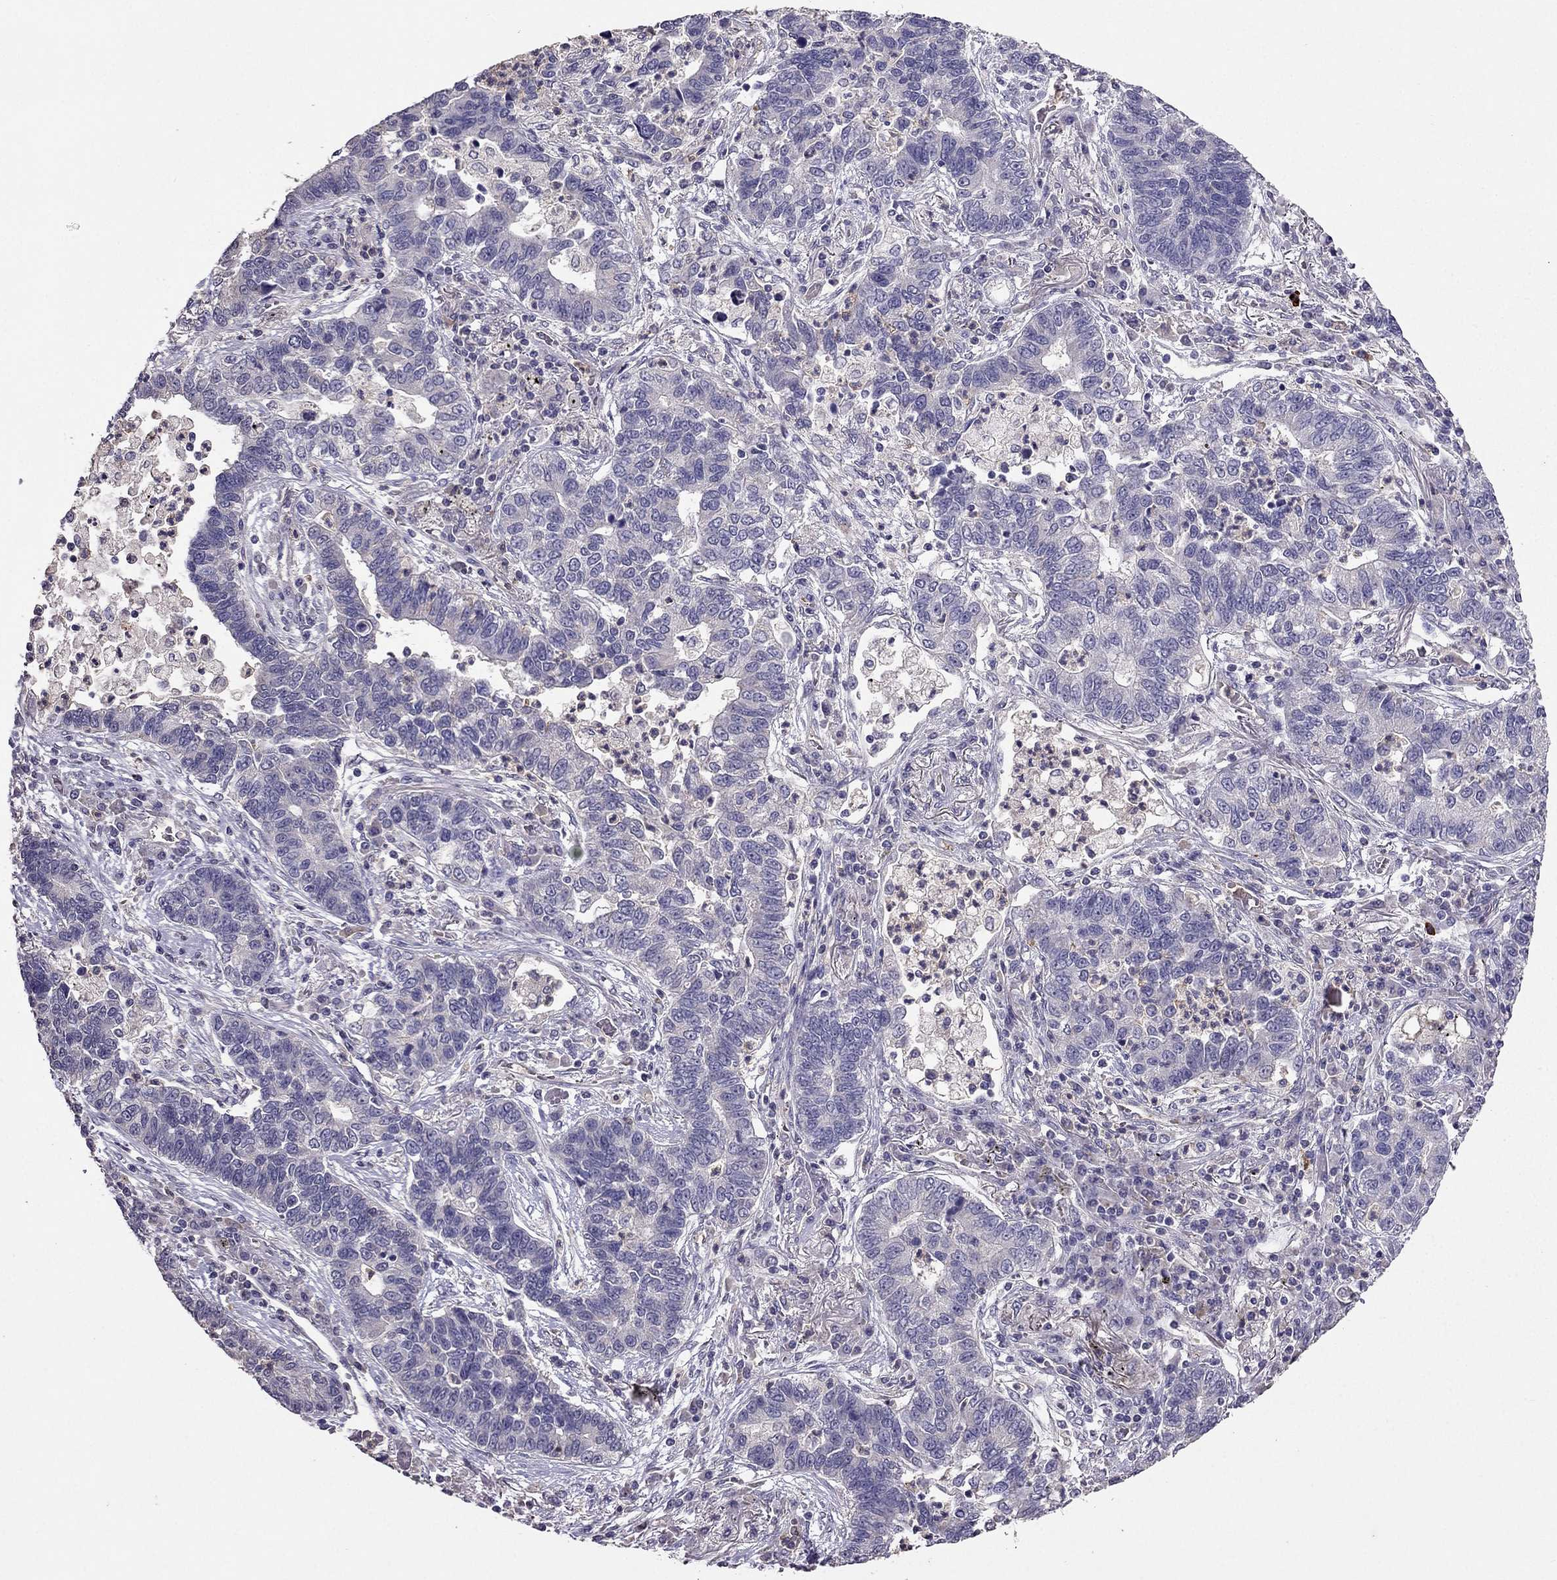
{"staining": {"intensity": "negative", "quantity": "none", "location": "none"}, "tissue": "lung cancer", "cell_type": "Tumor cells", "image_type": "cancer", "snomed": [{"axis": "morphology", "description": "Adenocarcinoma, NOS"}, {"axis": "topography", "description": "Lung"}], "caption": "Lung cancer was stained to show a protein in brown. There is no significant positivity in tumor cells.", "gene": "RFLNB", "patient": {"sex": "female", "age": 57}}